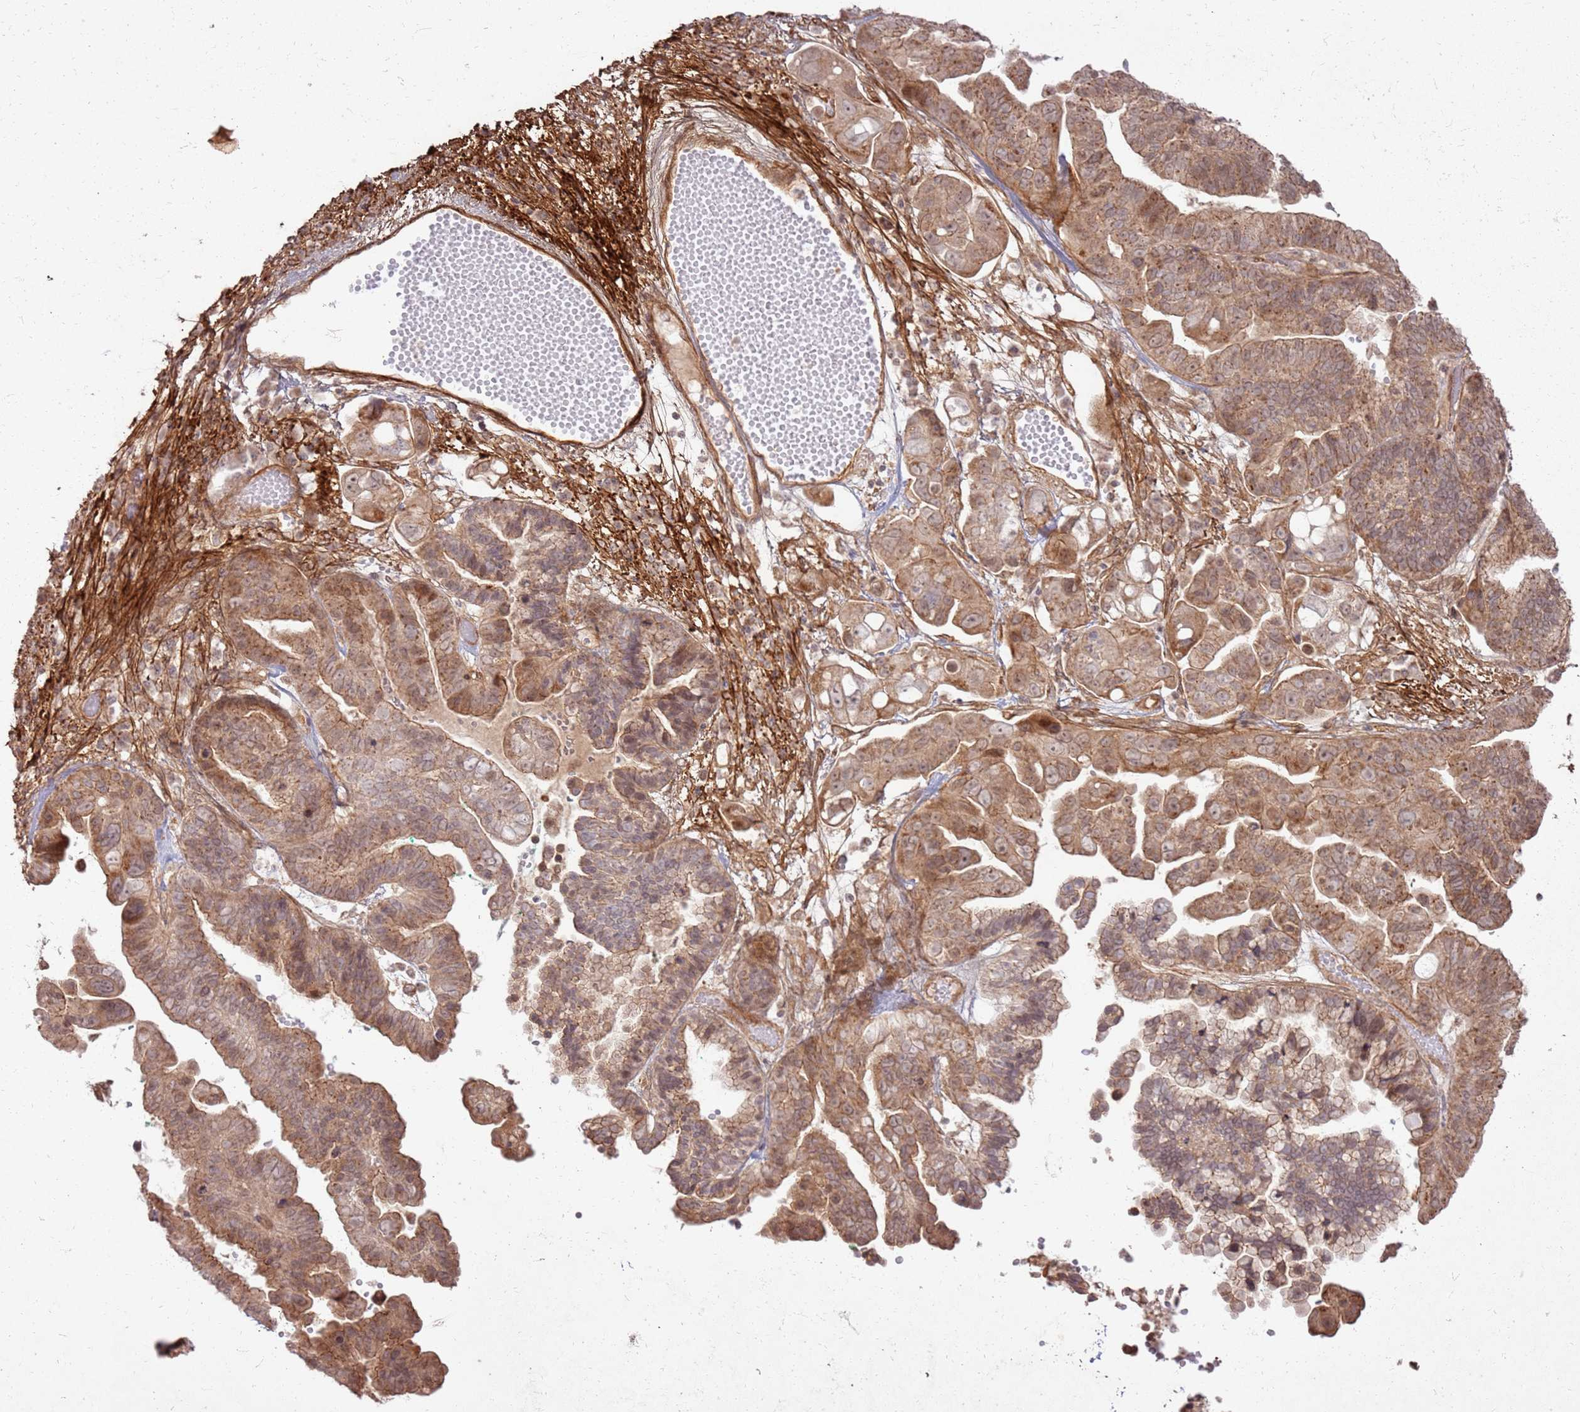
{"staining": {"intensity": "moderate", "quantity": ">75%", "location": "cytoplasmic/membranous"}, "tissue": "ovarian cancer", "cell_type": "Tumor cells", "image_type": "cancer", "snomed": [{"axis": "morphology", "description": "Cystadenocarcinoma, serous, NOS"}, {"axis": "topography", "description": "Ovary"}], "caption": "Brown immunohistochemical staining in ovarian cancer (serous cystadenocarcinoma) demonstrates moderate cytoplasmic/membranous expression in about >75% of tumor cells.", "gene": "ZNF623", "patient": {"sex": "female", "age": 56}}